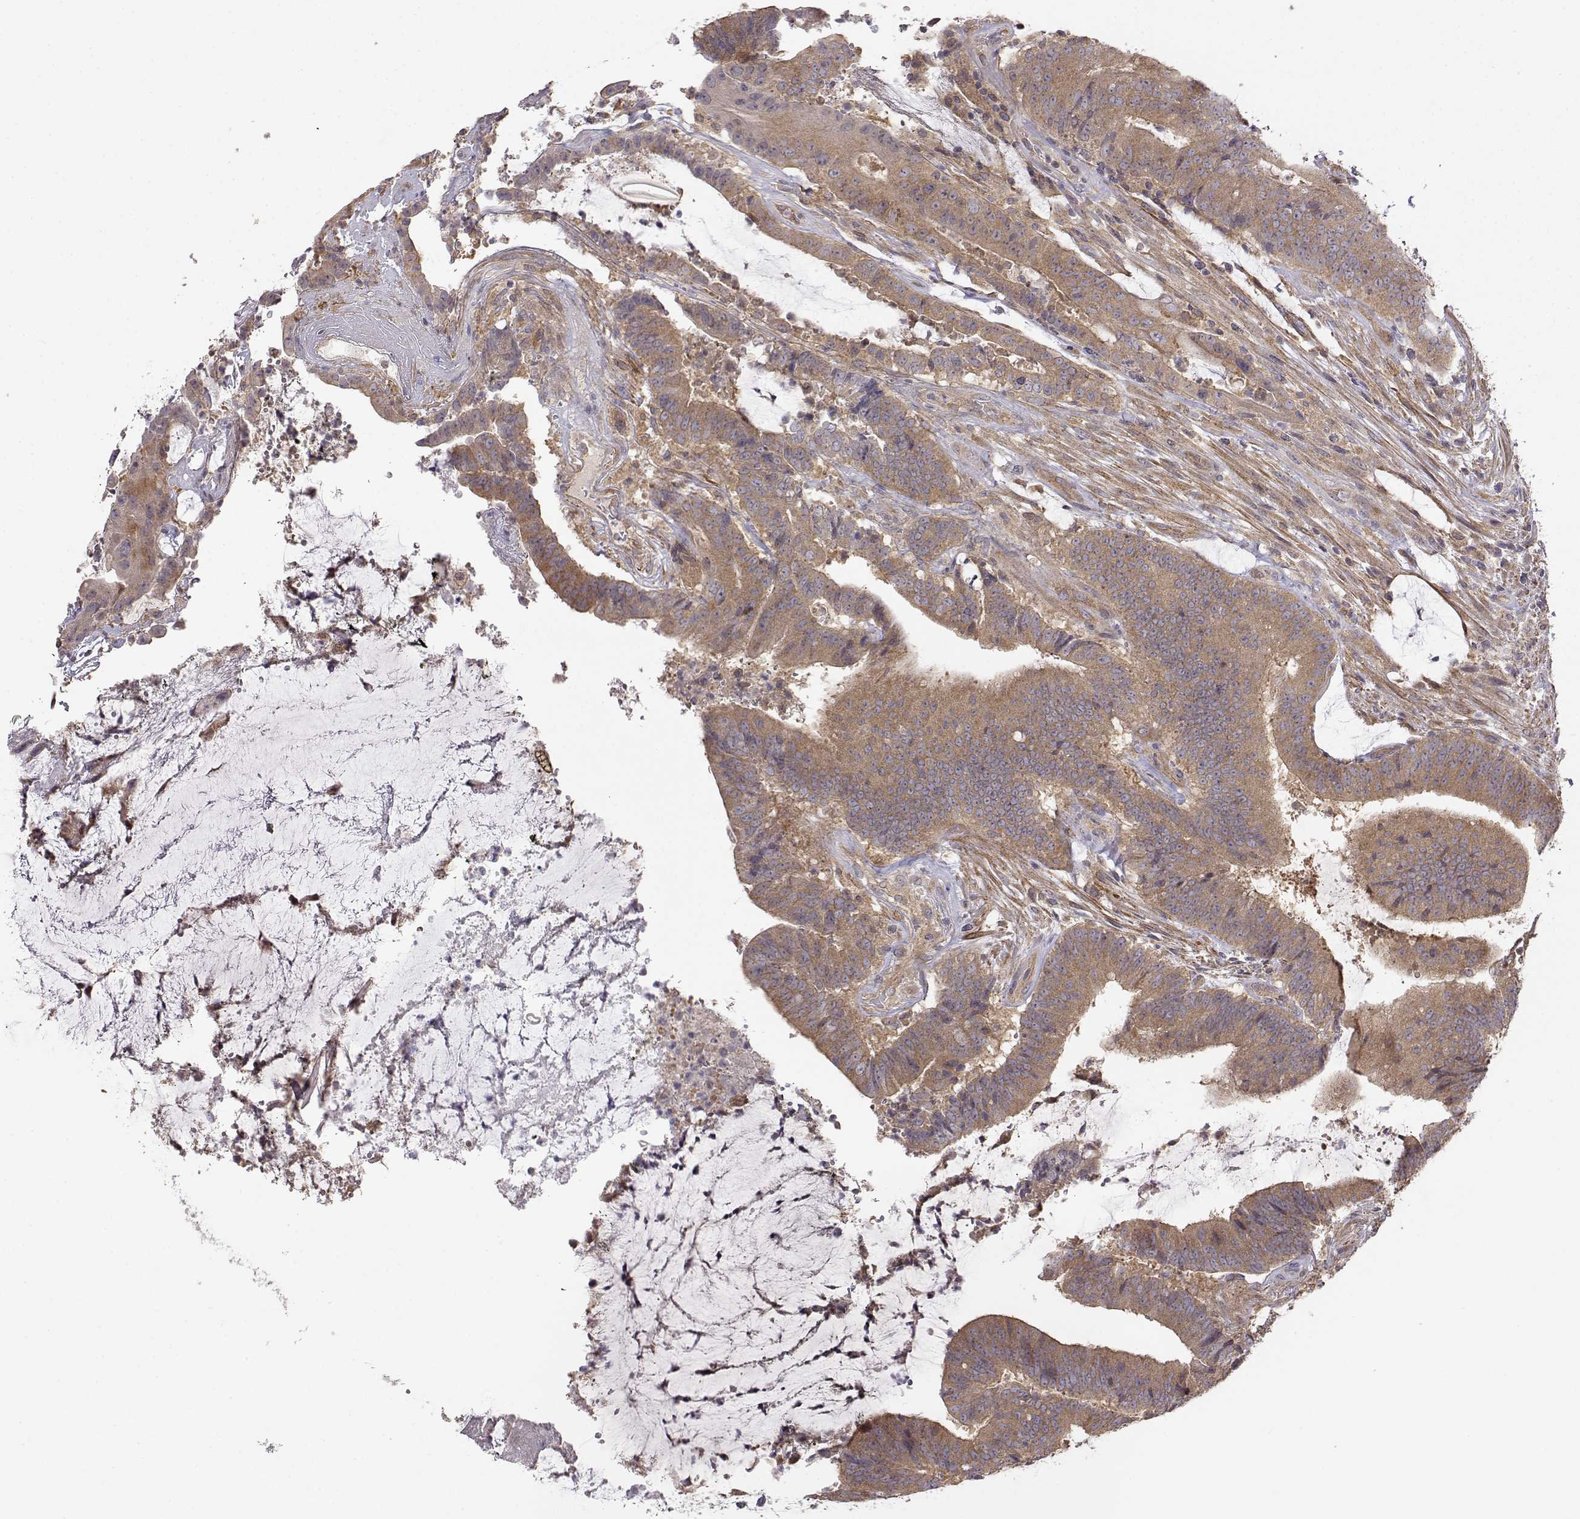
{"staining": {"intensity": "moderate", "quantity": ">75%", "location": "cytoplasmic/membranous"}, "tissue": "colorectal cancer", "cell_type": "Tumor cells", "image_type": "cancer", "snomed": [{"axis": "morphology", "description": "Adenocarcinoma, NOS"}, {"axis": "topography", "description": "Colon"}], "caption": "Immunohistochemistry of human colorectal adenocarcinoma exhibits medium levels of moderate cytoplasmic/membranous expression in approximately >75% of tumor cells.", "gene": "PAIP1", "patient": {"sex": "female", "age": 43}}